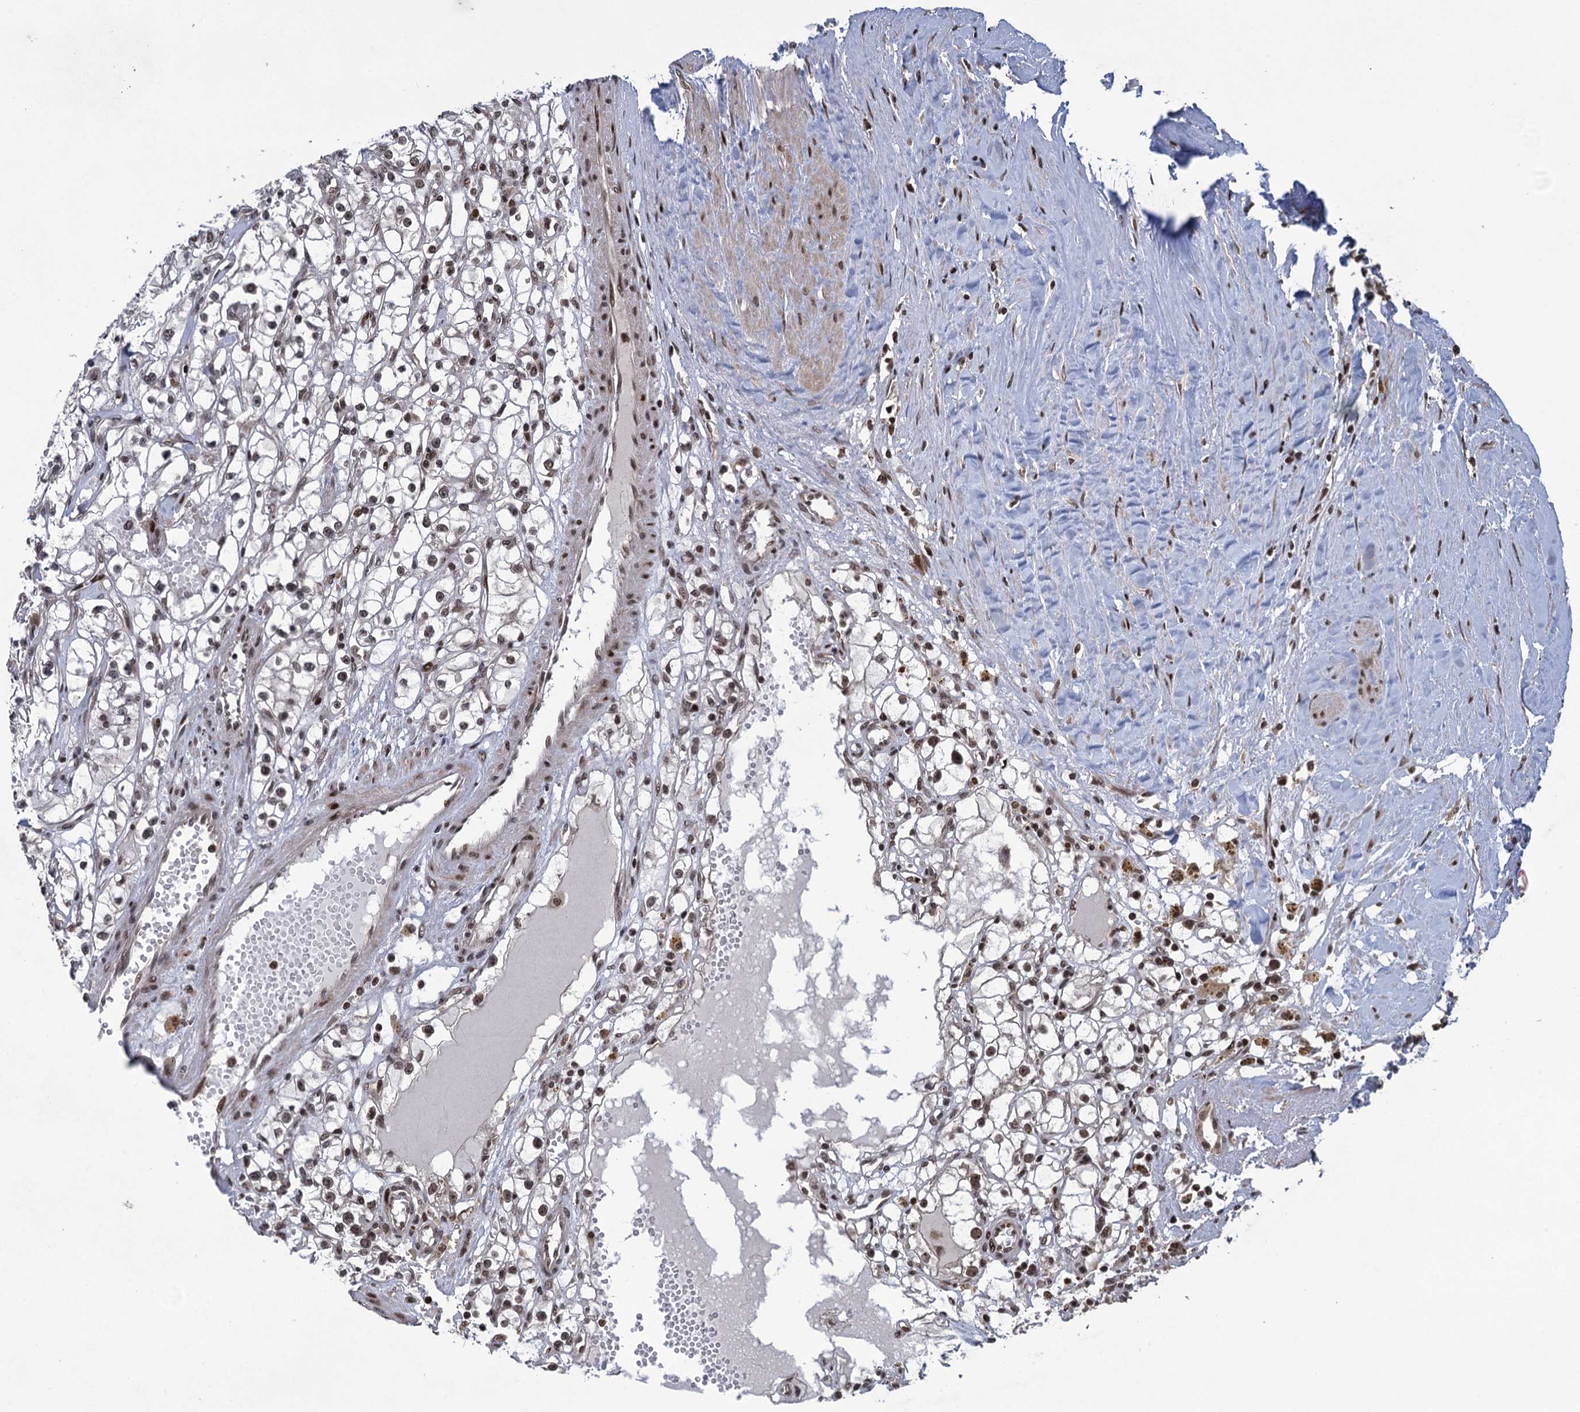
{"staining": {"intensity": "moderate", "quantity": ">75%", "location": "nuclear"}, "tissue": "renal cancer", "cell_type": "Tumor cells", "image_type": "cancer", "snomed": [{"axis": "morphology", "description": "Adenocarcinoma, NOS"}, {"axis": "topography", "description": "Kidney"}], "caption": "Immunohistochemical staining of human adenocarcinoma (renal) displays moderate nuclear protein positivity in approximately >75% of tumor cells.", "gene": "ZNF169", "patient": {"sex": "male", "age": 56}}